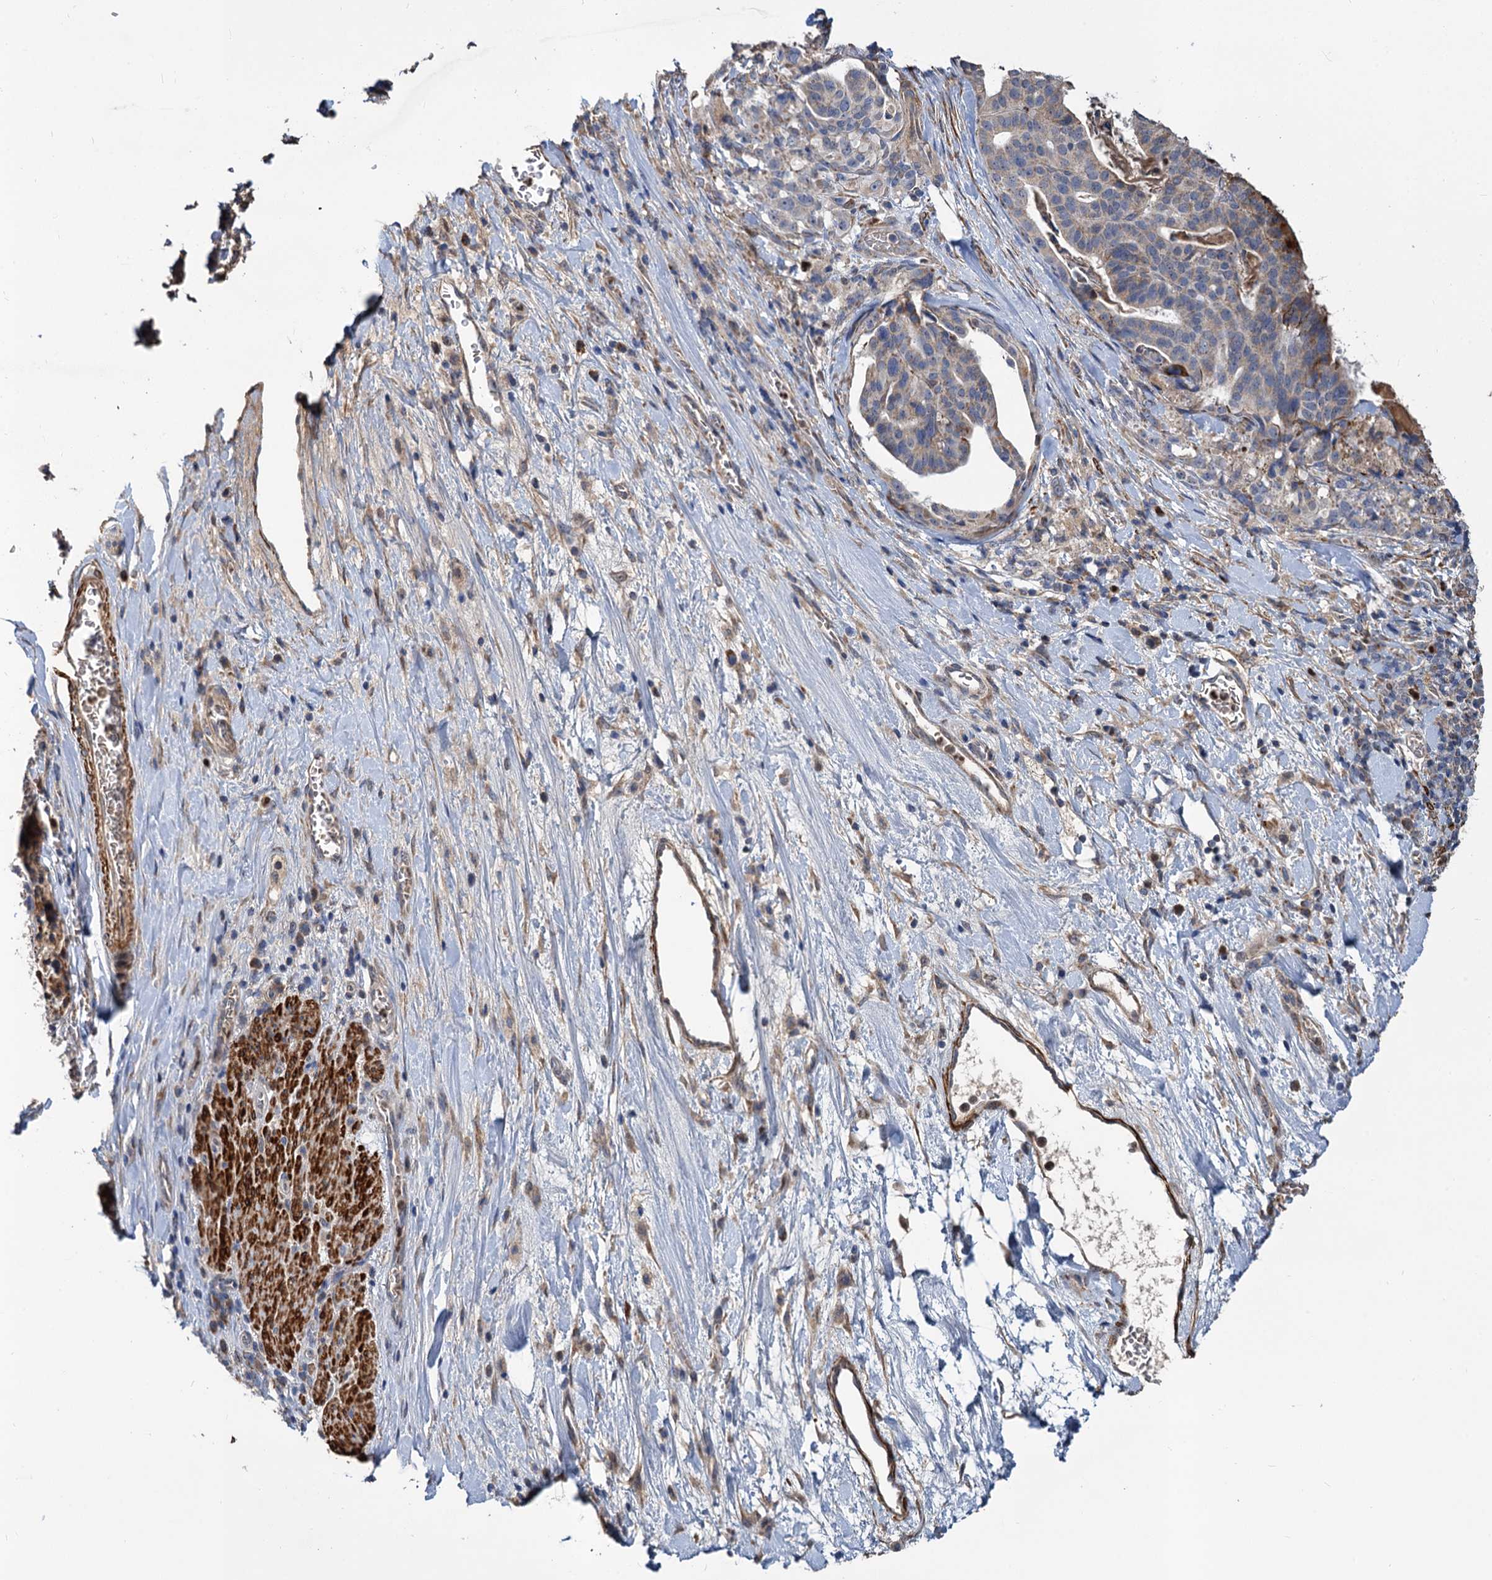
{"staining": {"intensity": "negative", "quantity": "none", "location": "none"}, "tissue": "stomach cancer", "cell_type": "Tumor cells", "image_type": "cancer", "snomed": [{"axis": "morphology", "description": "Adenocarcinoma, NOS"}, {"axis": "topography", "description": "Stomach"}], "caption": "Human adenocarcinoma (stomach) stained for a protein using IHC displays no expression in tumor cells.", "gene": "ALKBH7", "patient": {"sex": "male", "age": 48}}